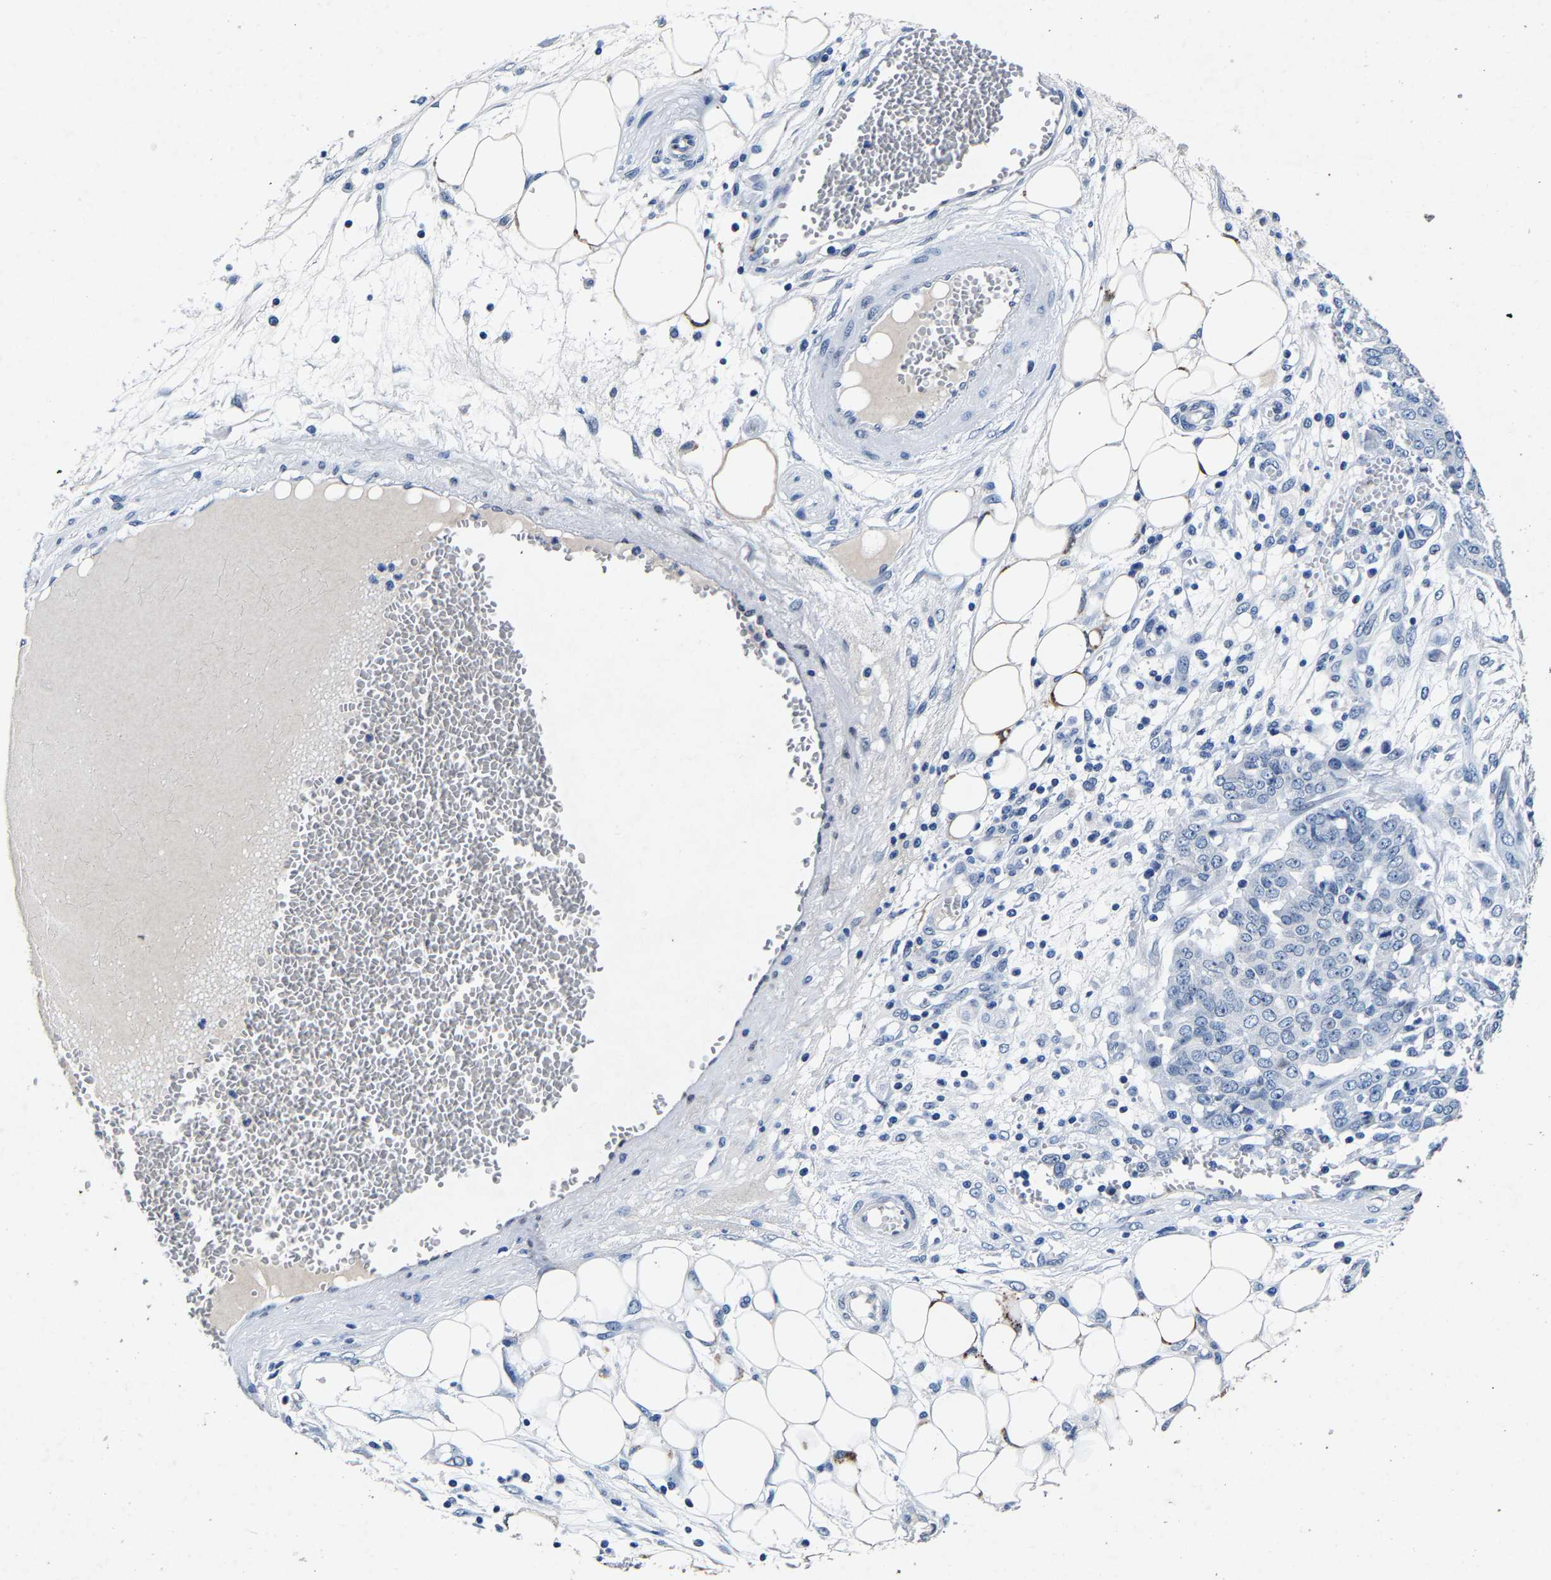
{"staining": {"intensity": "negative", "quantity": "none", "location": "none"}, "tissue": "ovarian cancer", "cell_type": "Tumor cells", "image_type": "cancer", "snomed": [{"axis": "morphology", "description": "Cystadenocarcinoma, serous, NOS"}, {"axis": "topography", "description": "Soft tissue"}, {"axis": "topography", "description": "Ovary"}], "caption": "Immunohistochemical staining of human ovarian cancer (serous cystadenocarcinoma) reveals no significant positivity in tumor cells.", "gene": "UBN2", "patient": {"sex": "female", "age": 57}}